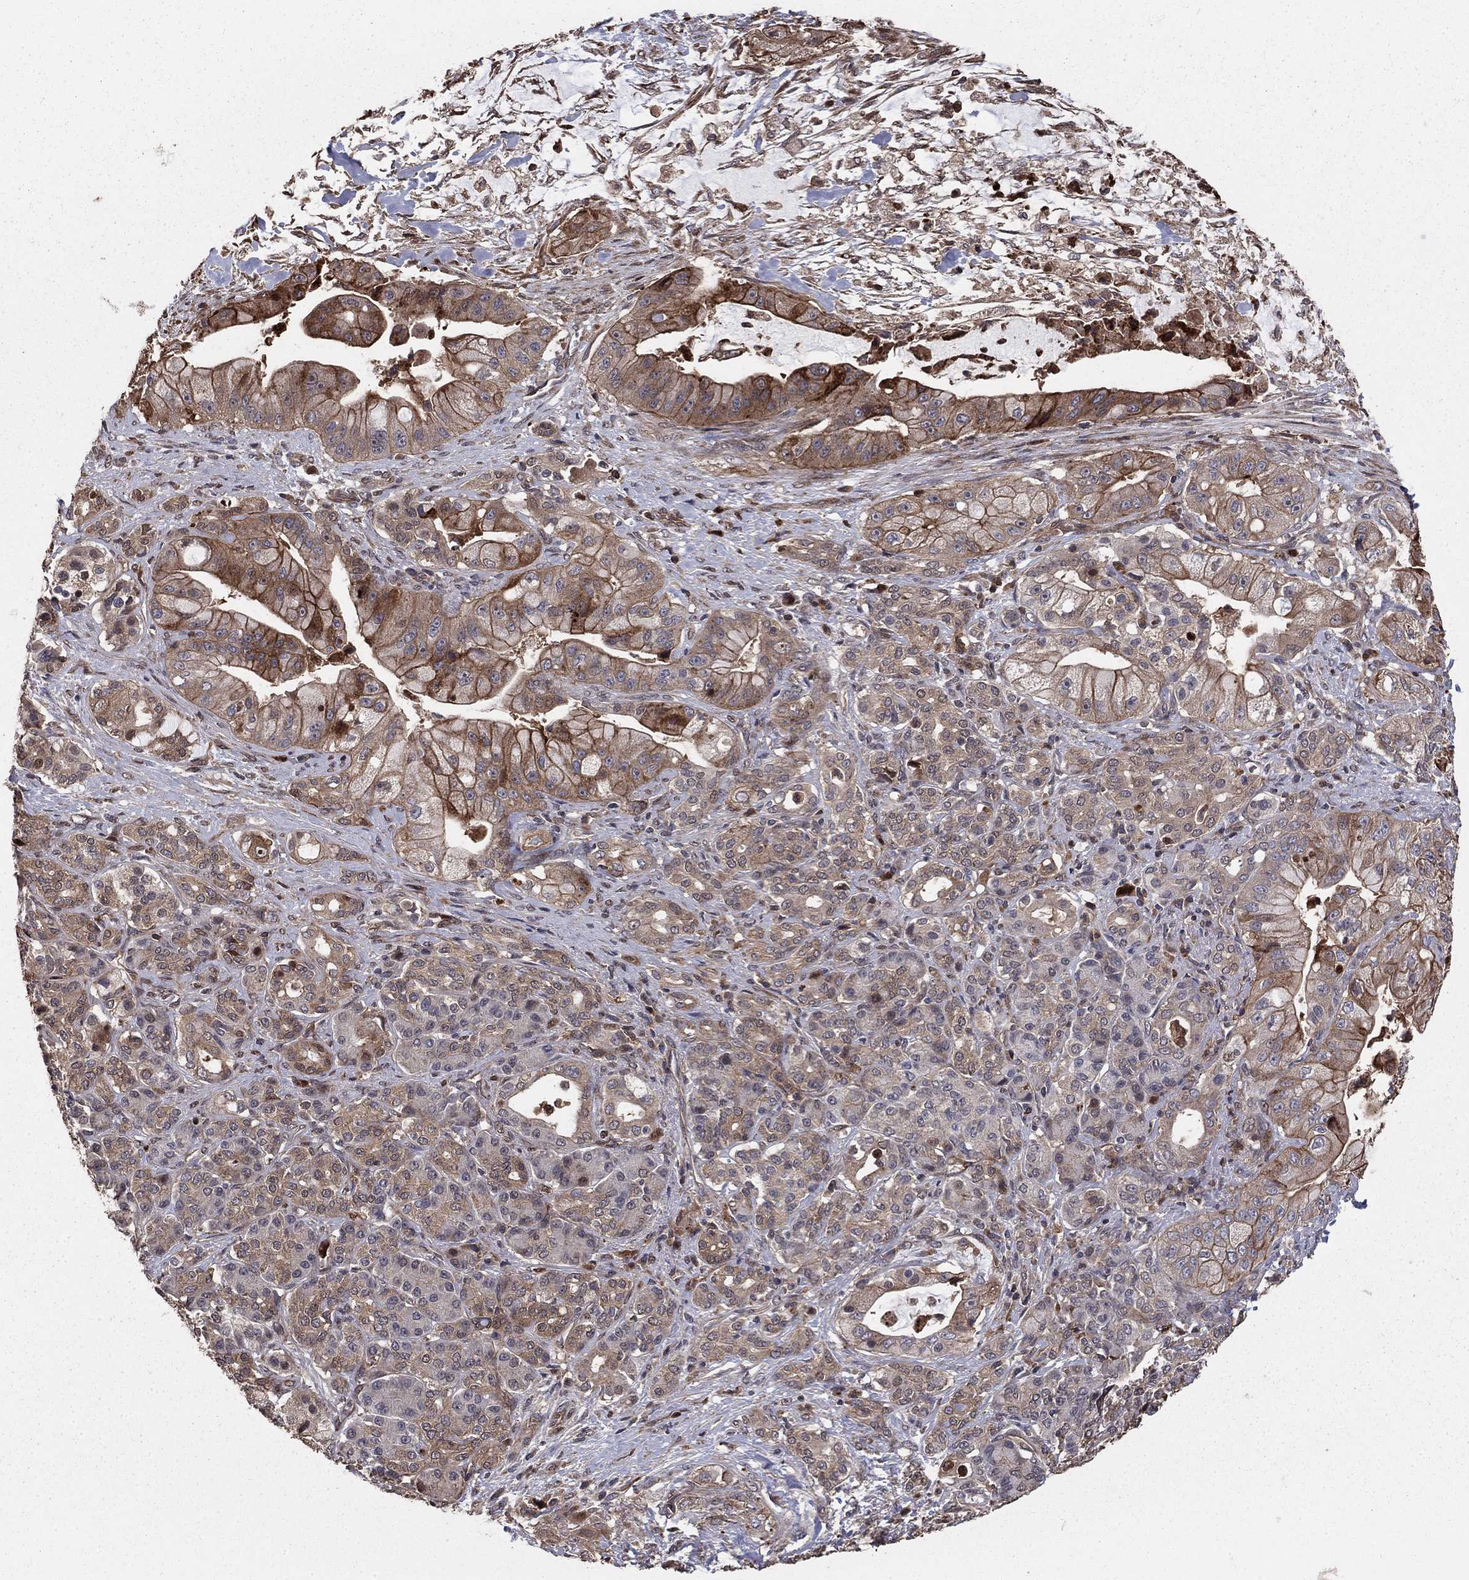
{"staining": {"intensity": "moderate", "quantity": "<25%", "location": "cytoplasmic/membranous"}, "tissue": "pancreatic cancer", "cell_type": "Tumor cells", "image_type": "cancer", "snomed": [{"axis": "morphology", "description": "Normal tissue, NOS"}, {"axis": "morphology", "description": "Inflammation, NOS"}, {"axis": "morphology", "description": "Adenocarcinoma, NOS"}, {"axis": "topography", "description": "Pancreas"}], "caption": "DAB immunohistochemical staining of adenocarcinoma (pancreatic) displays moderate cytoplasmic/membranous protein staining in about <25% of tumor cells. The staining was performed using DAB (3,3'-diaminobenzidine), with brown indicating positive protein expression. Nuclei are stained blue with hematoxylin.", "gene": "GYG1", "patient": {"sex": "male", "age": 57}}